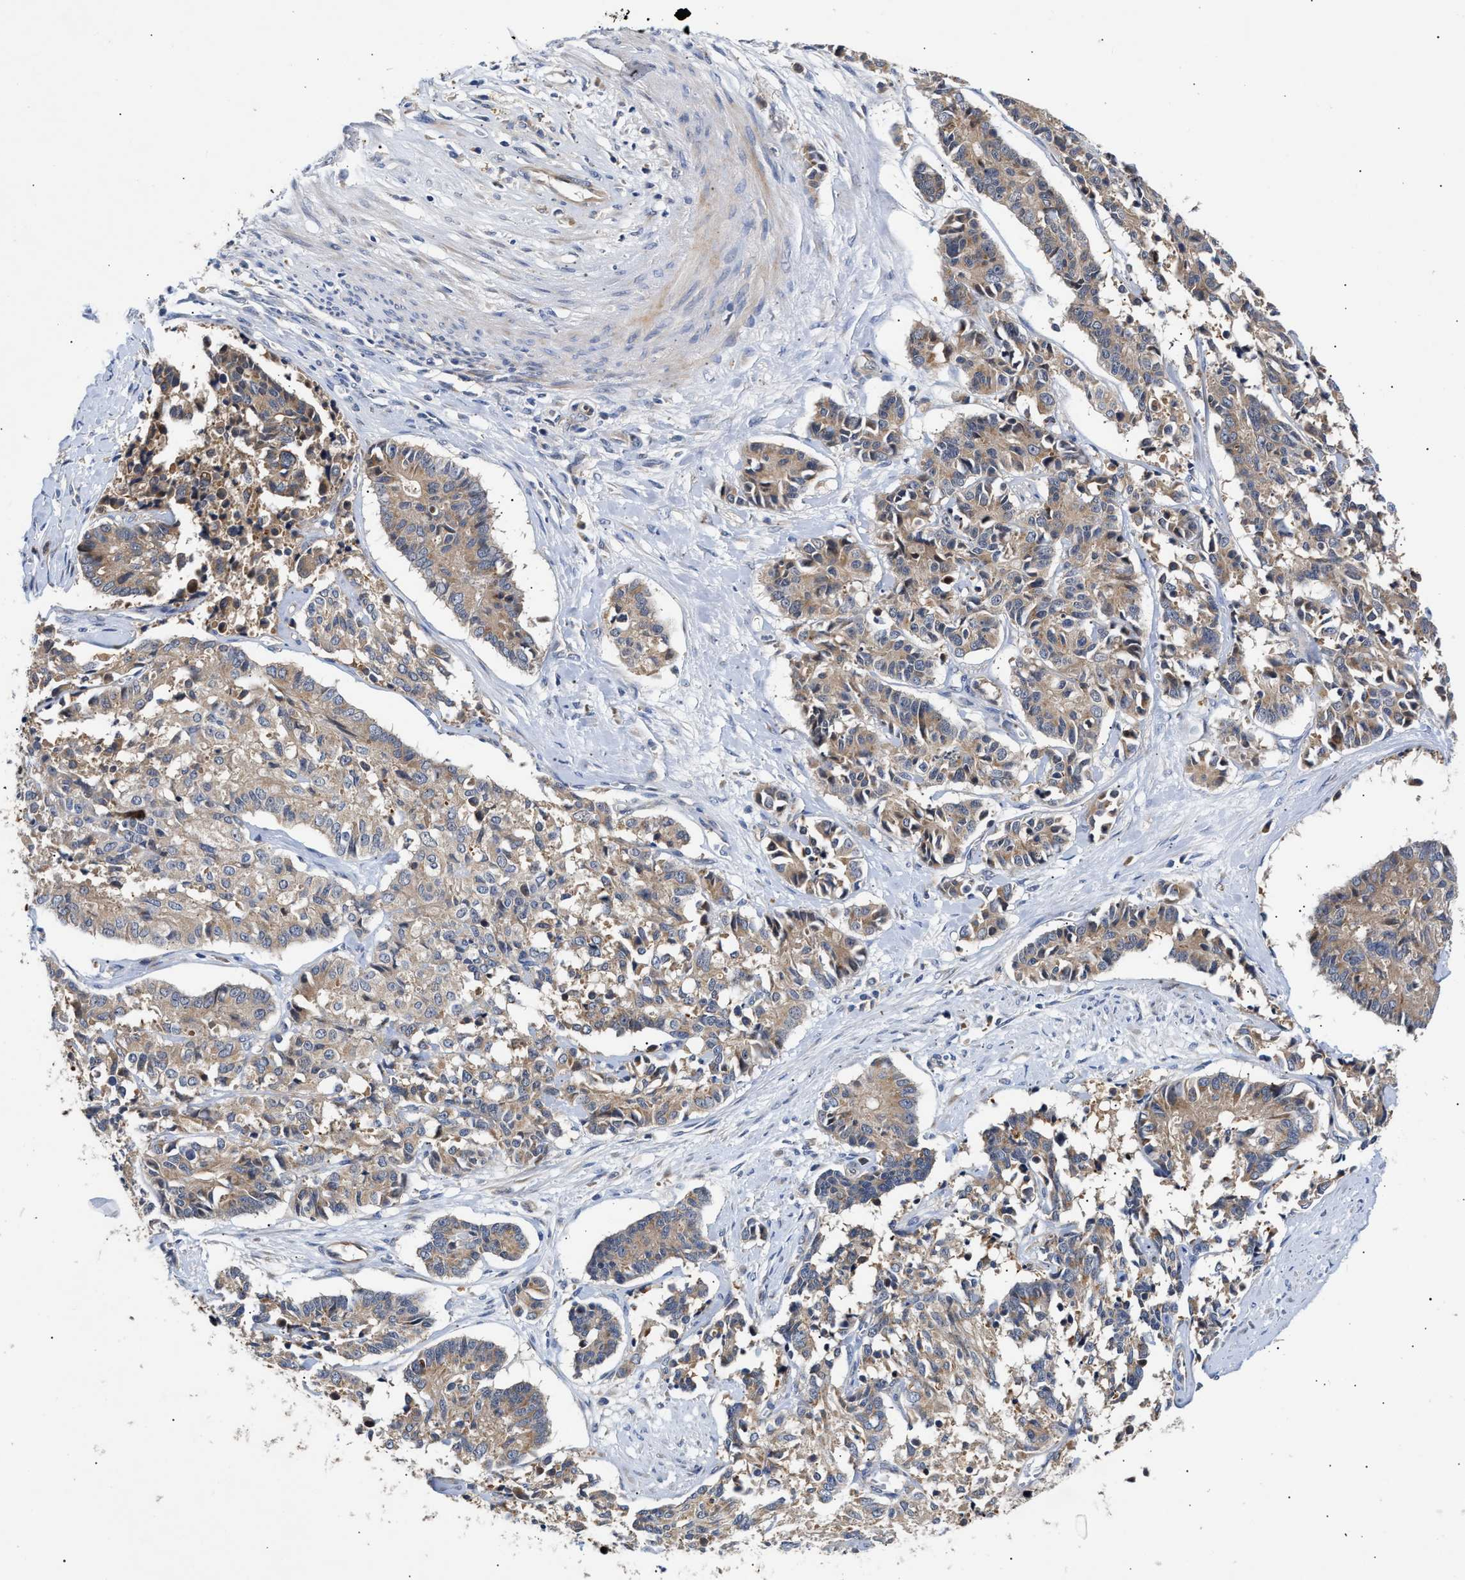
{"staining": {"intensity": "weak", "quantity": "25%-75%", "location": "cytoplasmic/membranous"}, "tissue": "cervical cancer", "cell_type": "Tumor cells", "image_type": "cancer", "snomed": [{"axis": "morphology", "description": "Squamous cell carcinoma, NOS"}, {"axis": "topography", "description": "Cervix"}], "caption": "Human cervical squamous cell carcinoma stained for a protein (brown) demonstrates weak cytoplasmic/membranous positive staining in about 25%-75% of tumor cells.", "gene": "CCDC146", "patient": {"sex": "female", "age": 35}}